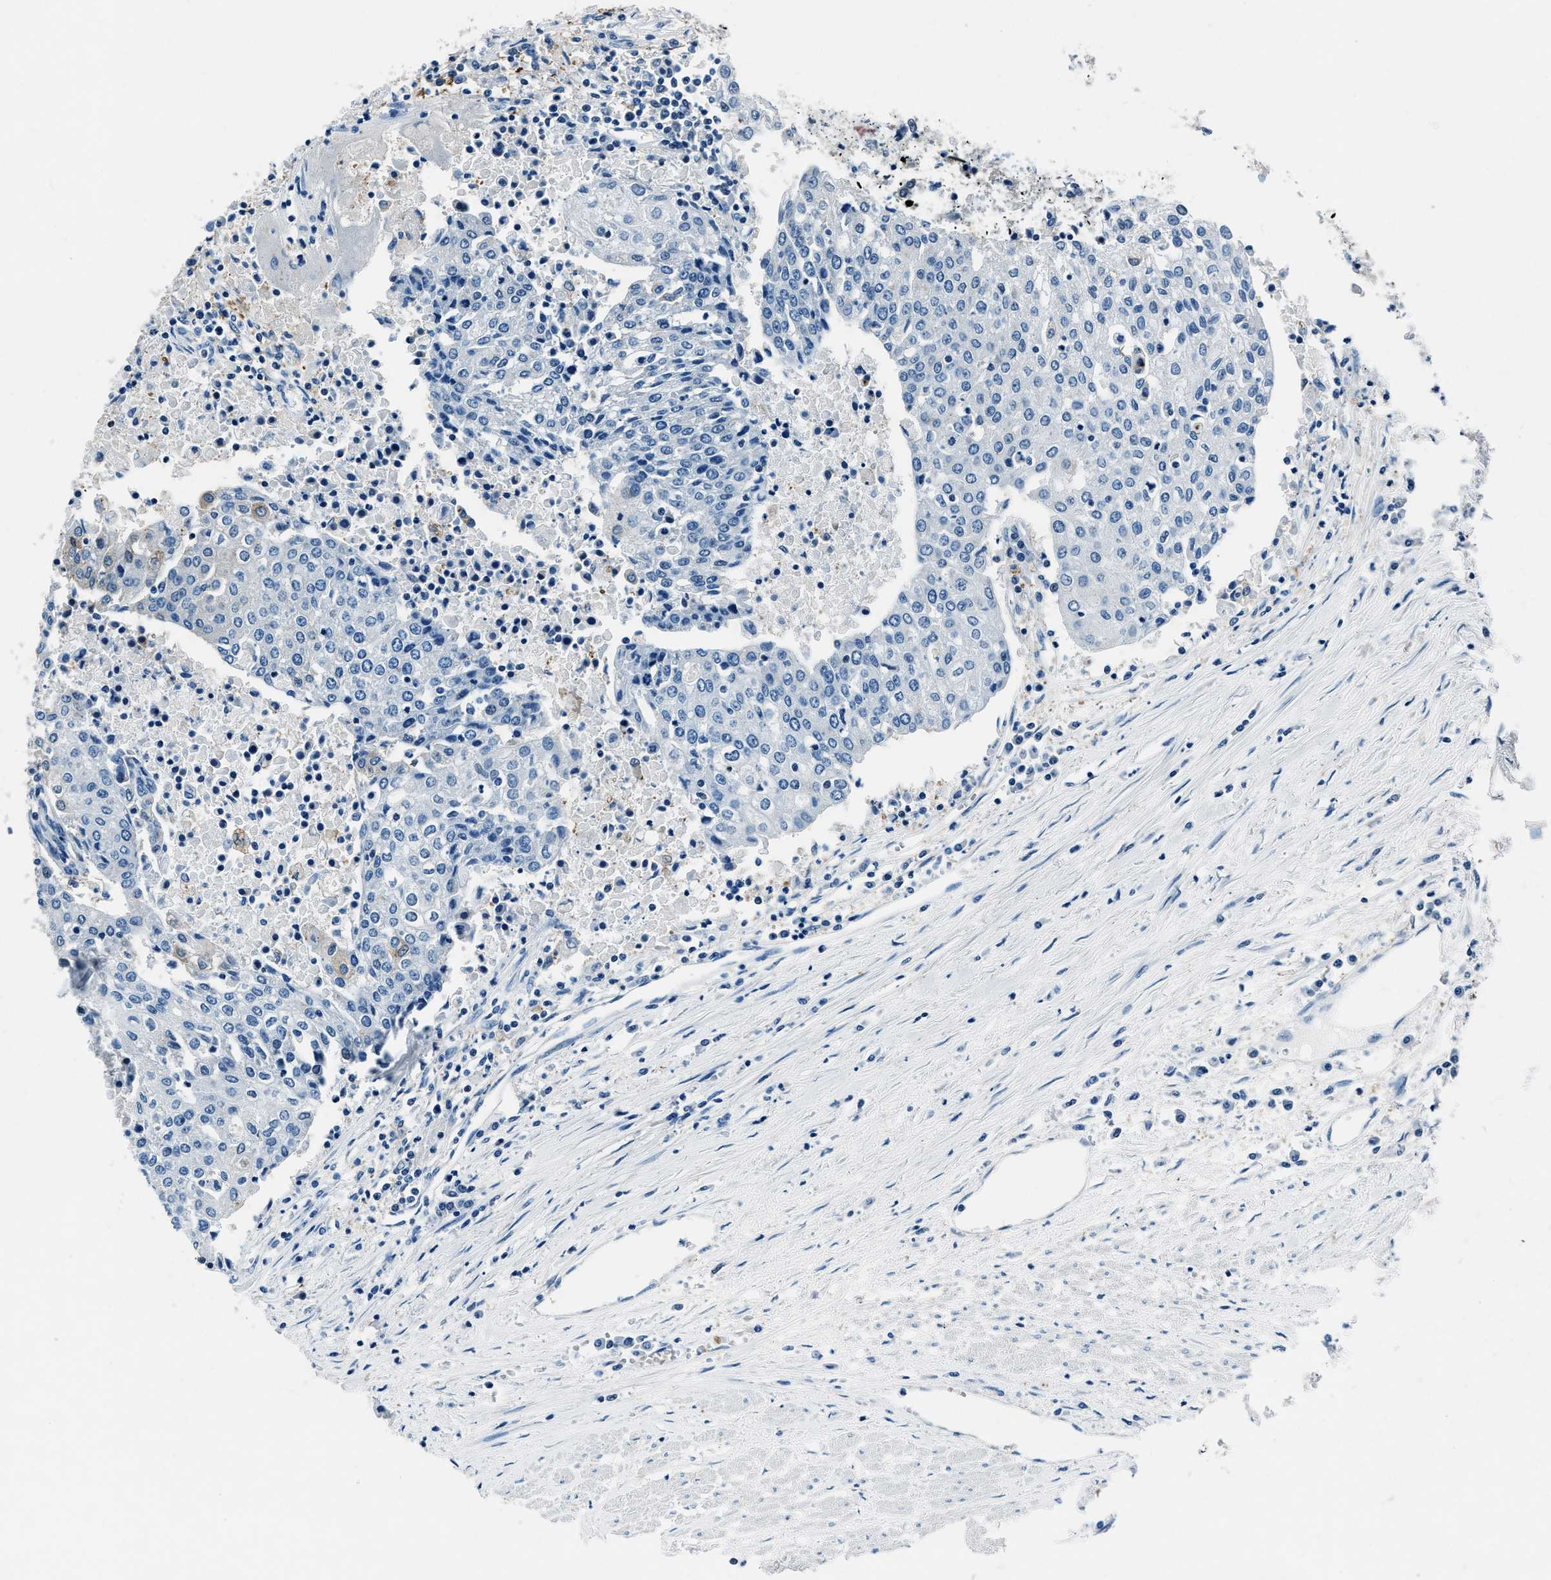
{"staining": {"intensity": "negative", "quantity": "none", "location": "none"}, "tissue": "urothelial cancer", "cell_type": "Tumor cells", "image_type": "cancer", "snomed": [{"axis": "morphology", "description": "Urothelial carcinoma, High grade"}, {"axis": "topography", "description": "Urinary bladder"}], "caption": "Immunohistochemical staining of human high-grade urothelial carcinoma exhibits no significant expression in tumor cells.", "gene": "PTPDC1", "patient": {"sex": "female", "age": 85}}